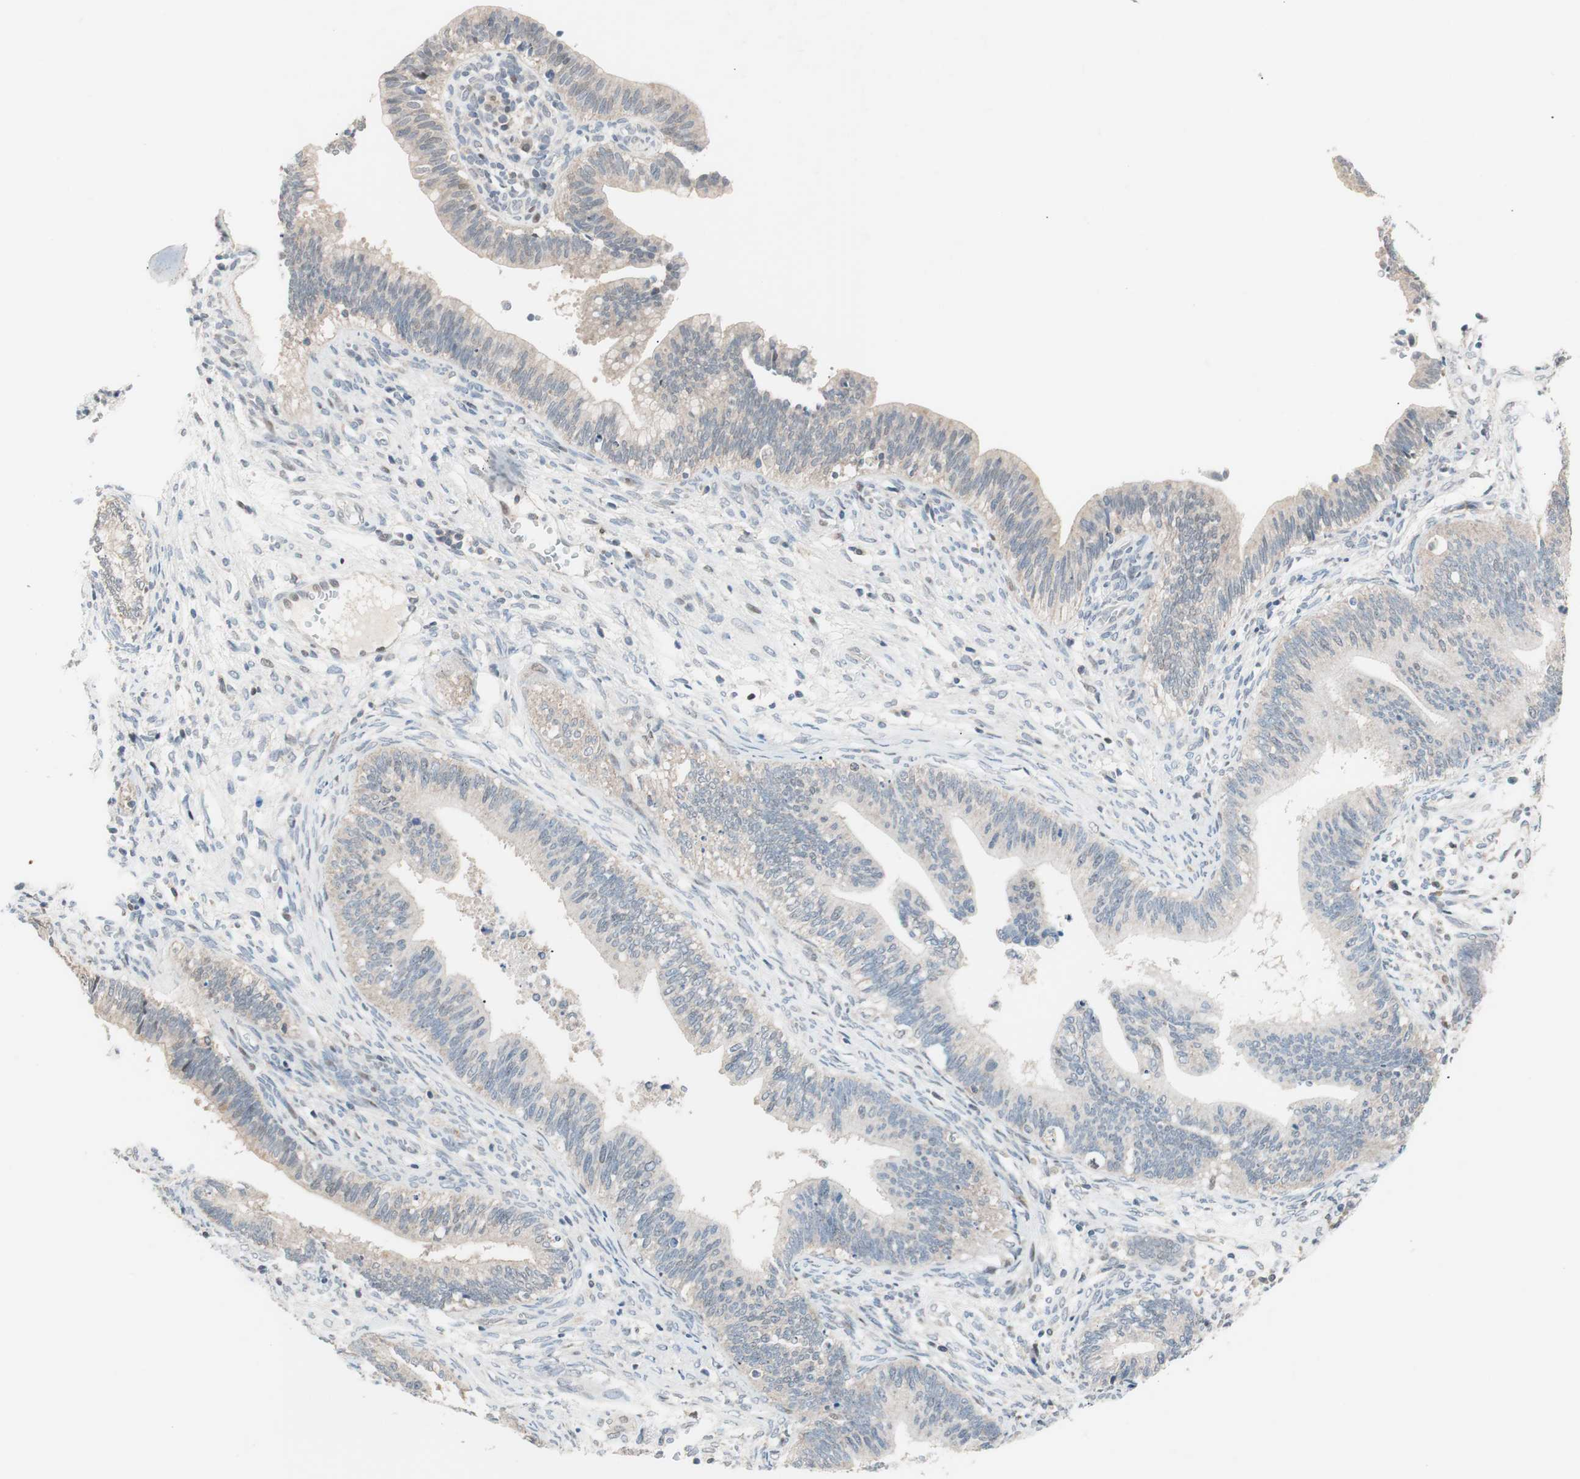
{"staining": {"intensity": "weak", "quantity": "<25%", "location": "cytoplasmic/membranous"}, "tissue": "cervical cancer", "cell_type": "Tumor cells", "image_type": "cancer", "snomed": [{"axis": "morphology", "description": "Adenocarcinoma, NOS"}, {"axis": "topography", "description": "Cervix"}], "caption": "Tumor cells show no significant protein expression in cervical adenocarcinoma.", "gene": "POLH", "patient": {"sex": "female", "age": 44}}